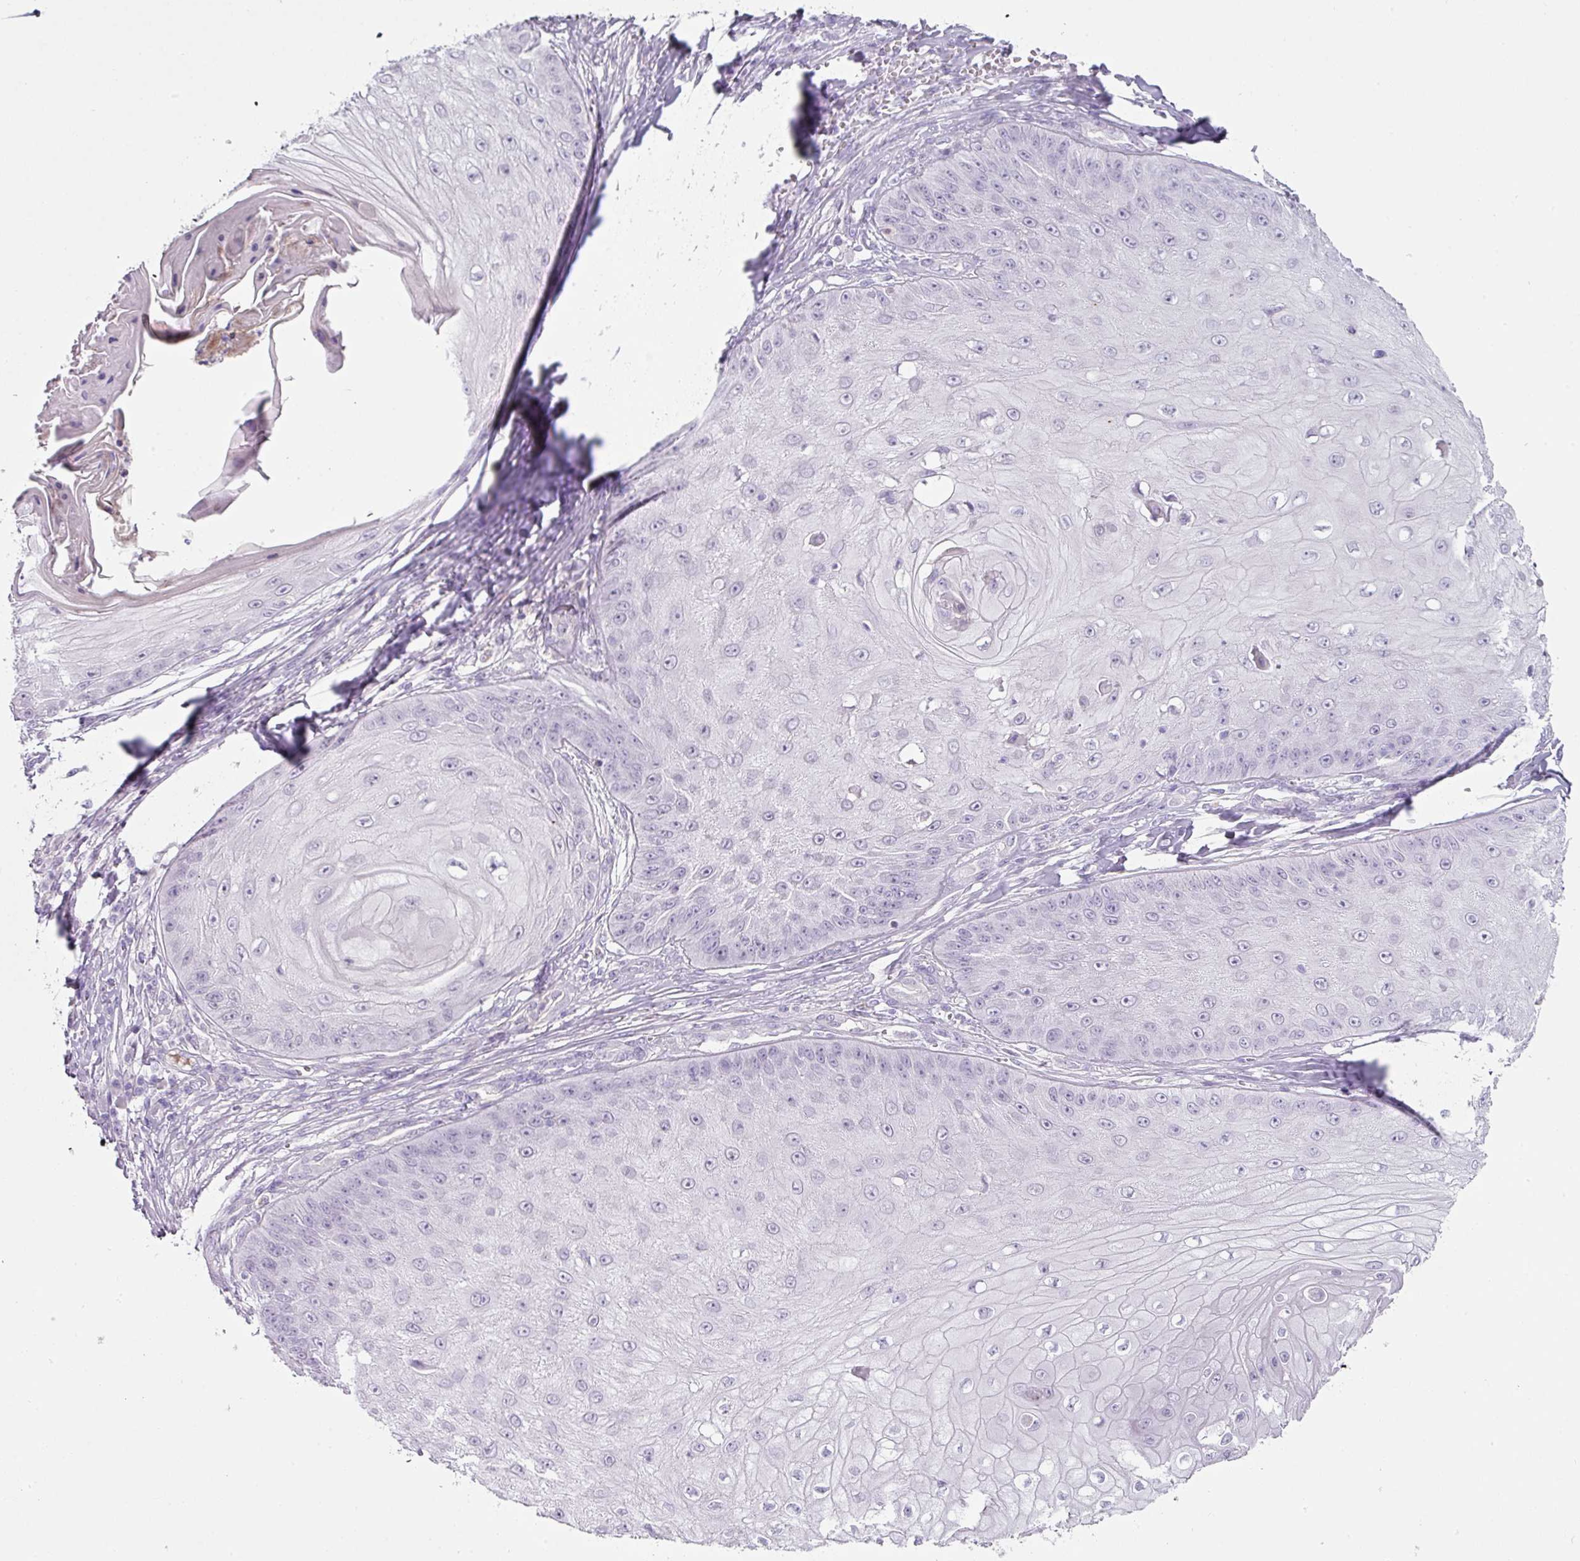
{"staining": {"intensity": "negative", "quantity": "none", "location": "none"}, "tissue": "skin cancer", "cell_type": "Tumor cells", "image_type": "cancer", "snomed": [{"axis": "morphology", "description": "Squamous cell carcinoma, NOS"}, {"axis": "topography", "description": "Skin"}], "caption": "Histopathology image shows no protein positivity in tumor cells of skin cancer tissue.", "gene": "OR52N1", "patient": {"sex": "male", "age": 70}}